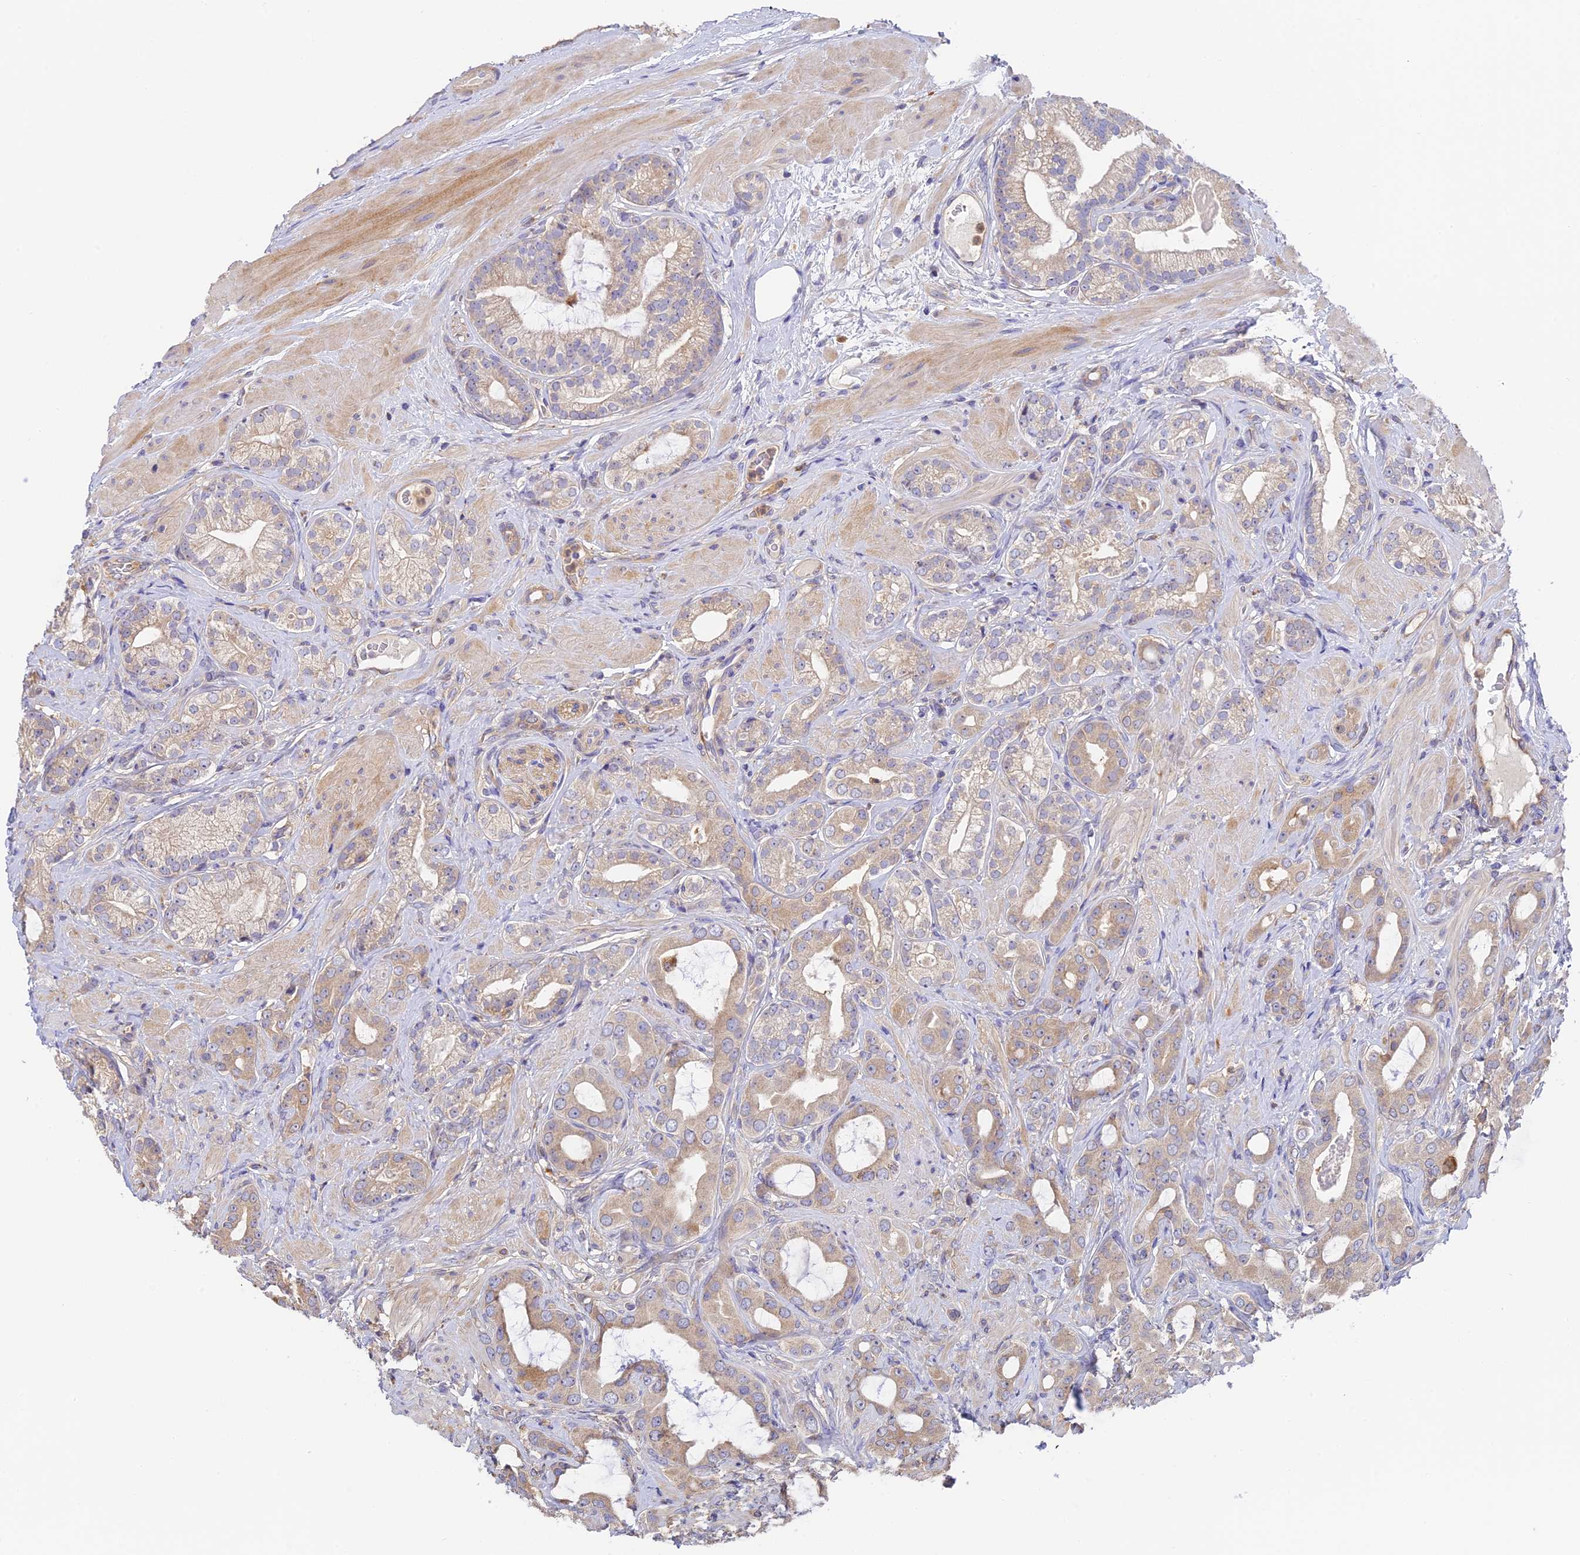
{"staining": {"intensity": "weak", "quantity": "25%-75%", "location": "cytoplasmic/membranous"}, "tissue": "prostate cancer", "cell_type": "Tumor cells", "image_type": "cancer", "snomed": [{"axis": "morphology", "description": "Adenocarcinoma, Low grade"}, {"axis": "topography", "description": "Prostate"}], "caption": "Protein positivity by immunohistochemistry (IHC) exhibits weak cytoplasmic/membranous expression in approximately 25%-75% of tumor cells in prostate cancer.", "gene": "IPO5", "patient": {"sex": "male", "age": 57}}